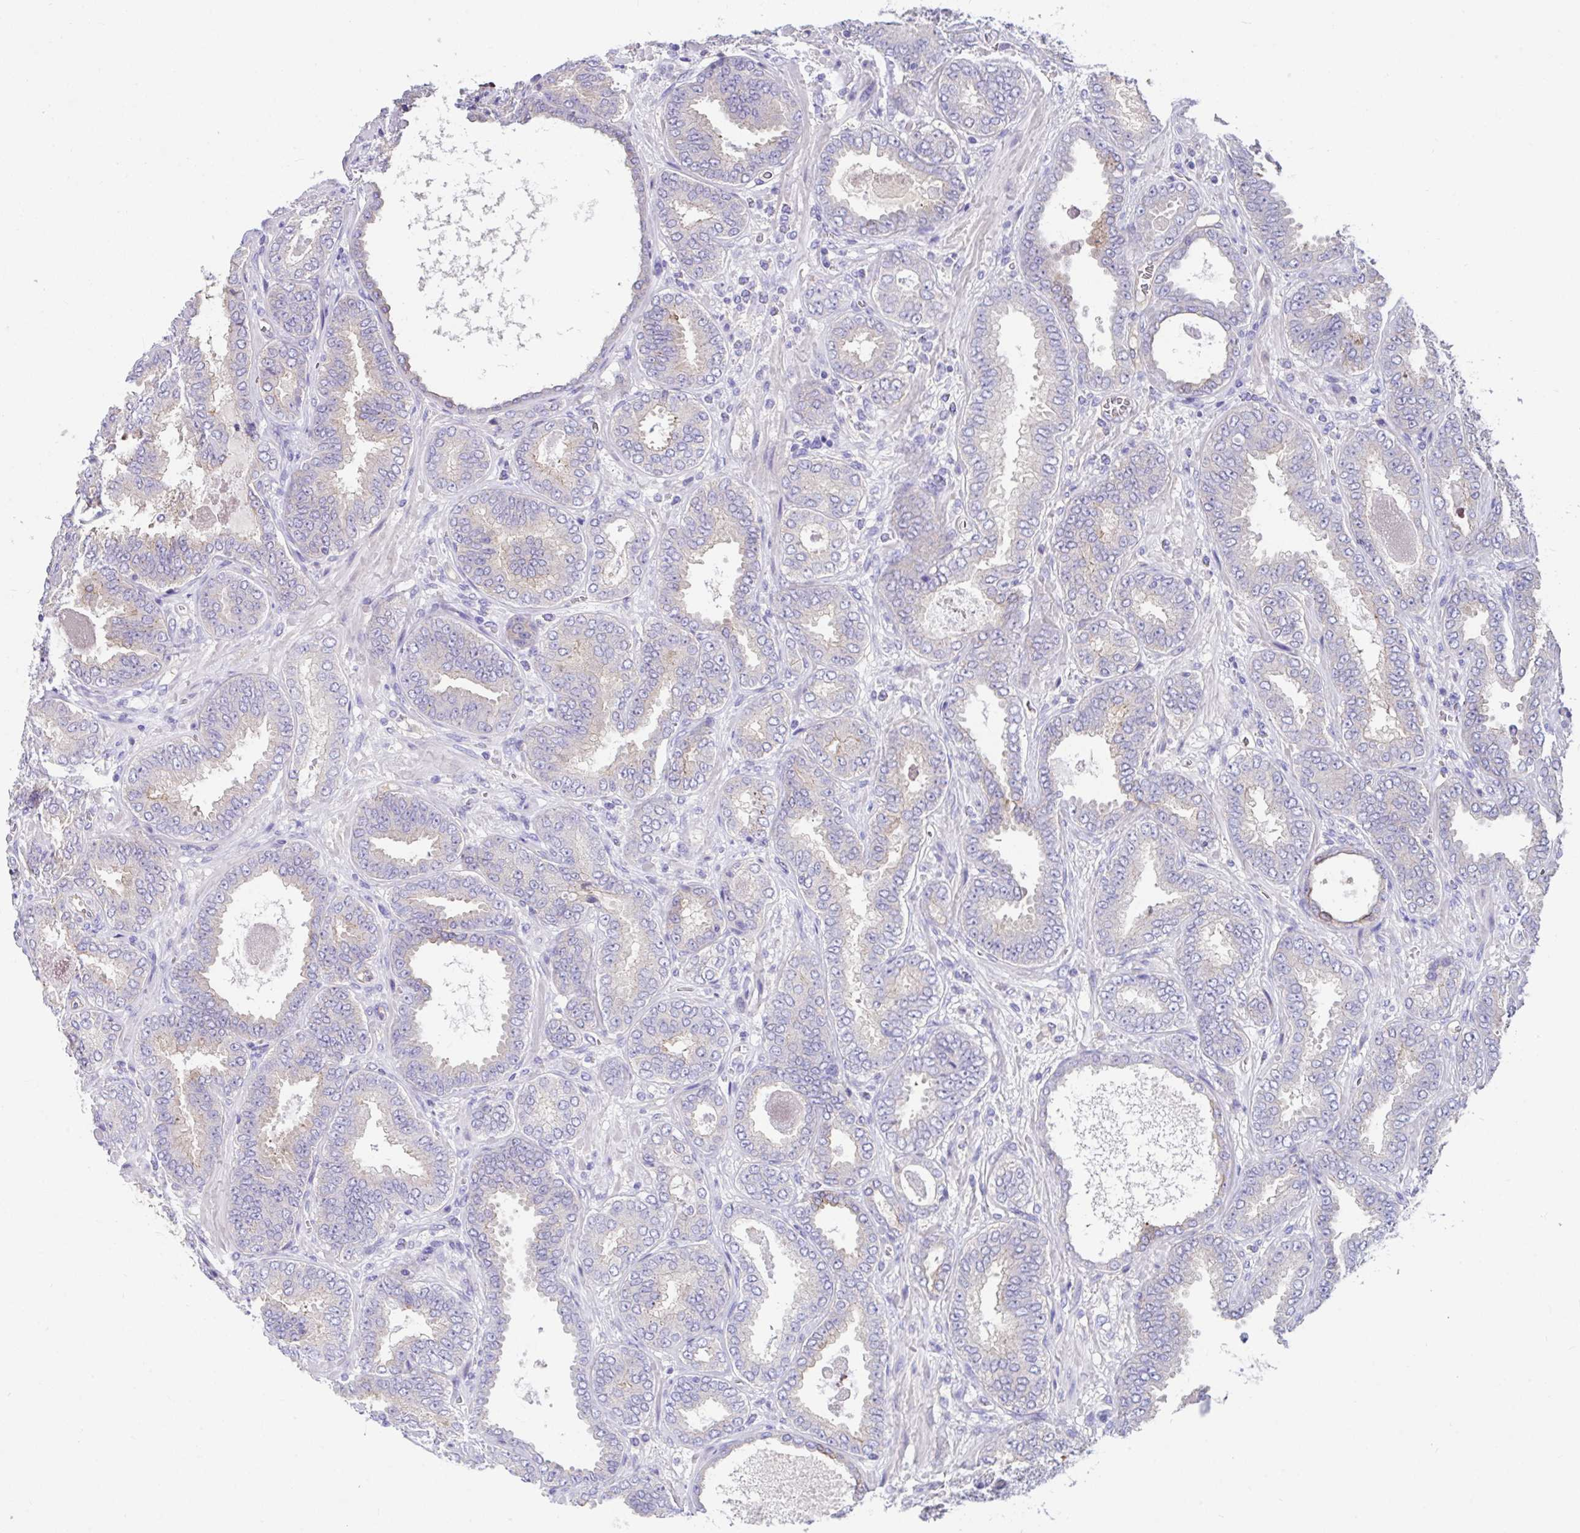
{"staining": {"intensity": "negative", "quantity": "none", "location": "none"}, "tissue": "prostate cancer", "cell_type": "Tumor cells", "image_type": "cancer", "snomed": [{"axis": "morphology", "description": "Adenocarcinoma, High grade"}, {"axis": "topography", "description": "Prostate"}], "caption": "Immunohistochemistry micrograph of neoplastic tissue: human high-grade adenocarcinoma (prostate) stained with DAB (3,3'-diaminobenzidine) demonstrates no significant protein staining in tumor cells.", "gene": "ZNF813", "patient": {"sex": "male", "age": 72}}